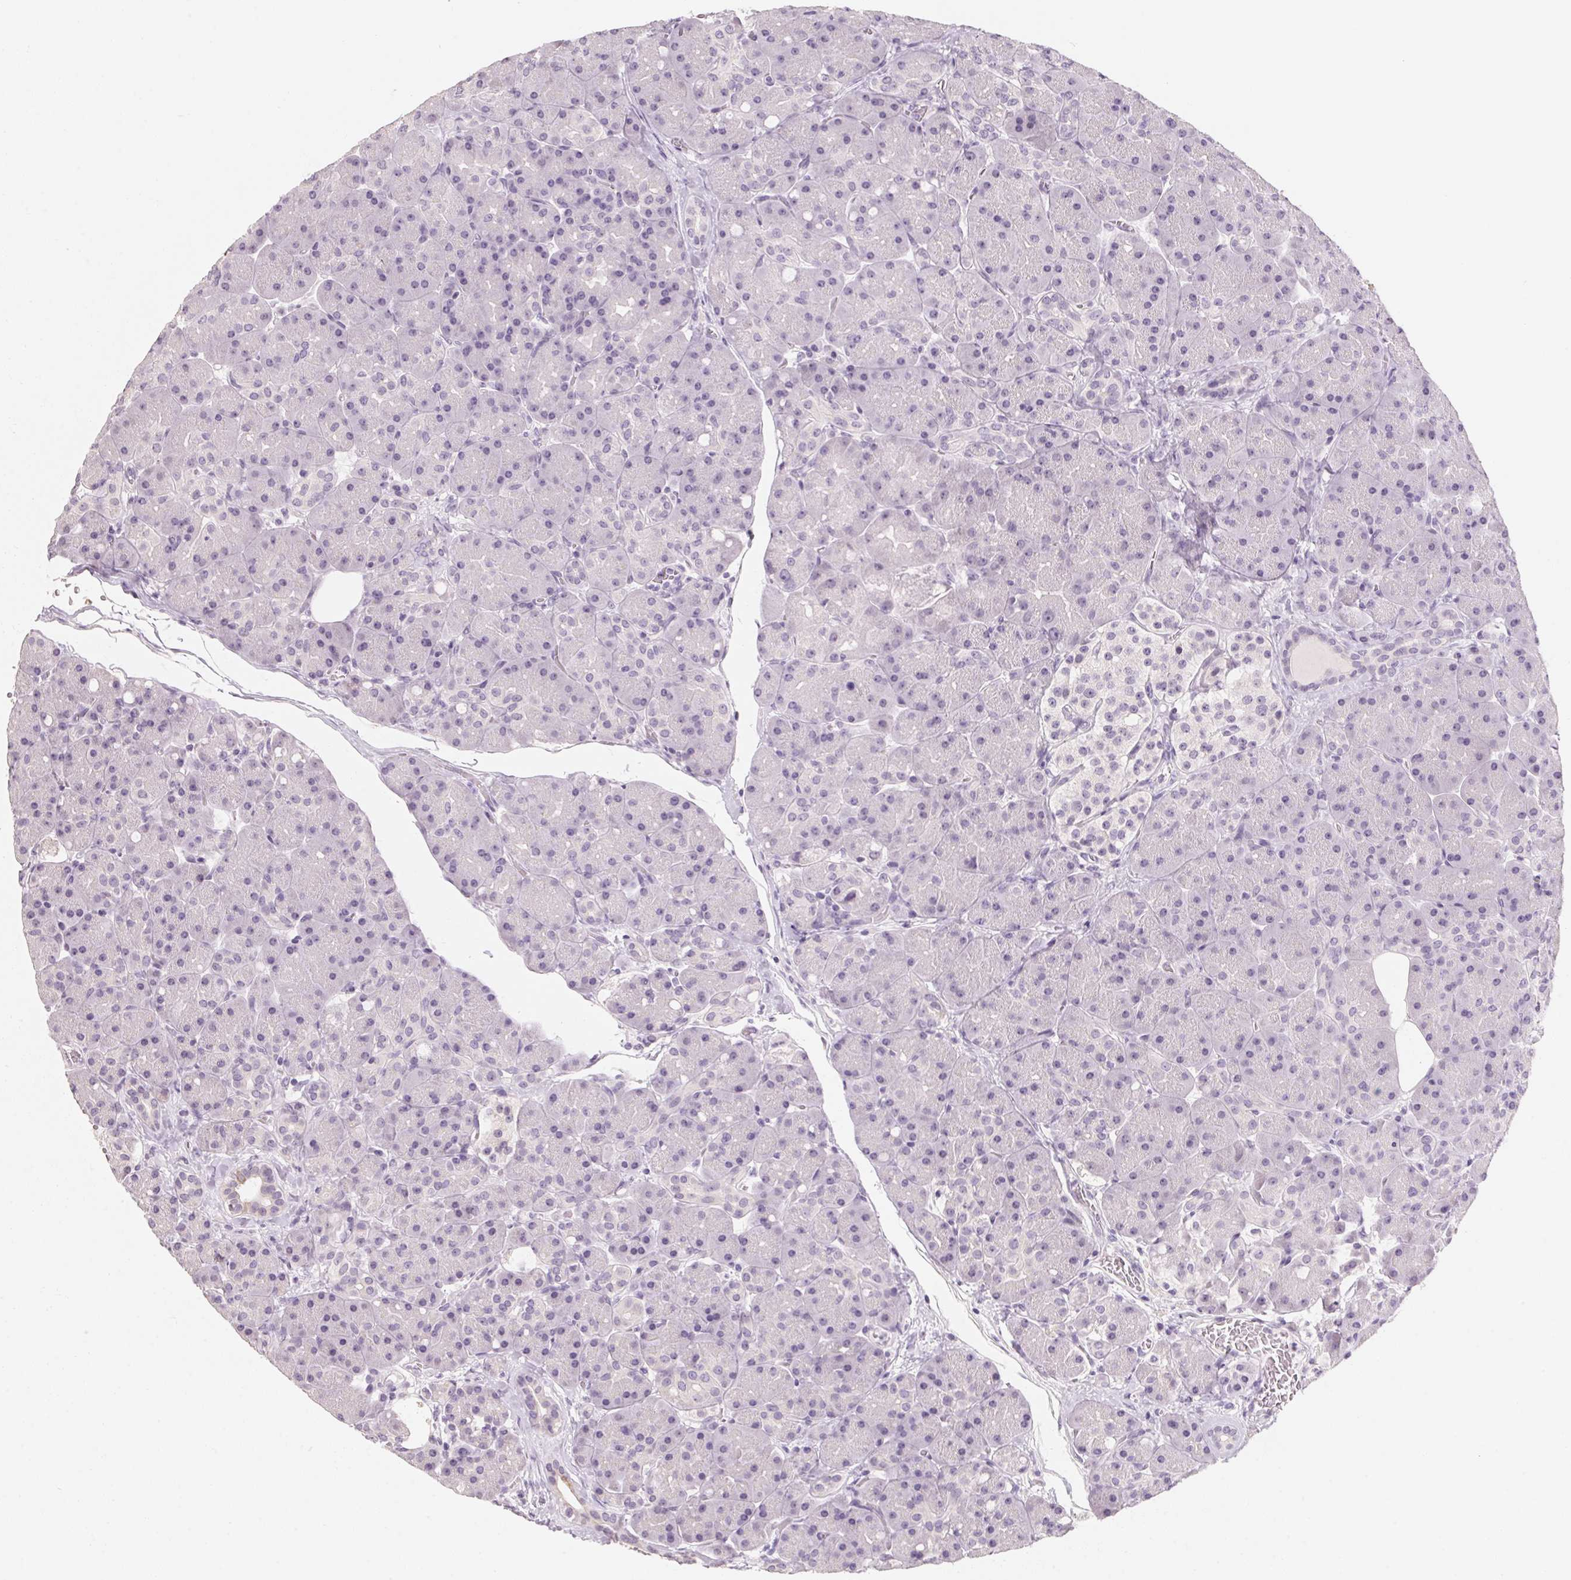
{"staining": {"intensity": "negative", "quantity": "none", "location": "none"}, "tissue": "pancreas", "cell_type": "Exocrine glandular cells", "image_type": "normal", "snomed": [{"axis": "morphology", "description": "Normal tissue, NOS"}, {"axis": "topography", "description": "Pancreas"}], "caption": "Unremarkable pancreas was stained to show a protein in brown. There is no significant expression in exocrine glandular cells. (DAB (3,3'-diaminobenzidine) immunohistochemistry (IHC) with hematoxylin counter stain).", "gene": "CAPZA3", "patient": {"sex": "male", "age": 55}}